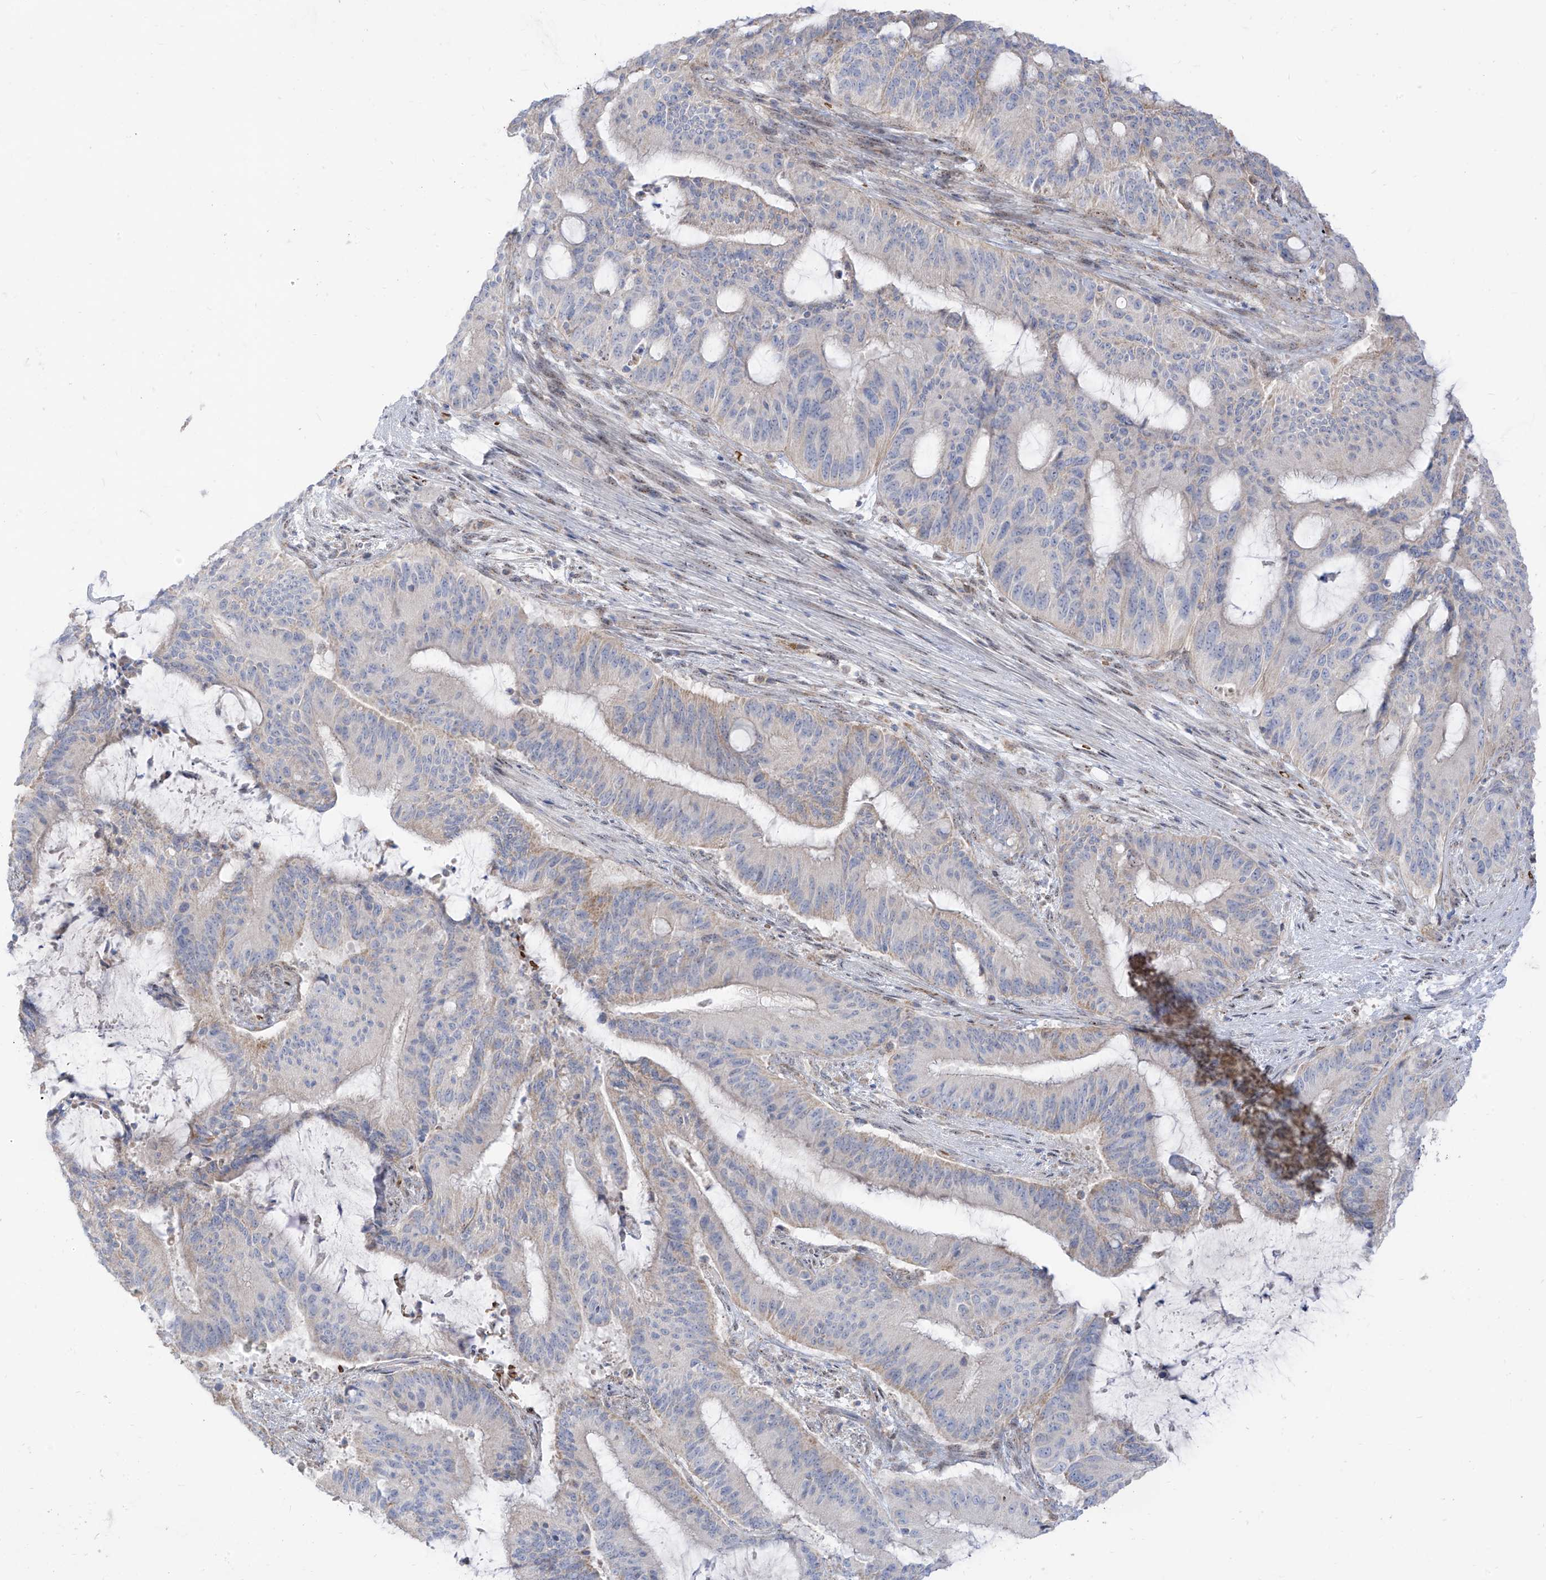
{"staining": {"intensity": "moderate", "quantity": "<25%", "location": "cytoplasmic/membranous"}, "tissue": "liver cancer", "cell_type": "Tumor cells", "image_type": "cancer", "snomed": [{"axis": "morphology", "description": "Normal tissue, NOS"}, {"axis": "morphology", "description": "Cholangiocarcinoma"}, {"axis": "topography", "description": "Liver"}, {"axis": "topography", "description": "Peripheral nerve tissue"}], "caption": "An immunohistochemistry histopathology image of tumor tissue is shown. Protein staining in brown highlights moderate cytoplasmic/membranous positivity in cholangiocarcinoma (liver) within tumor cells. Ihc stains the protein of interest in brown and the nuclei are stained blue.", "gene": "ARHGEF40", "patient": {"sex": "female", "age": 73}}